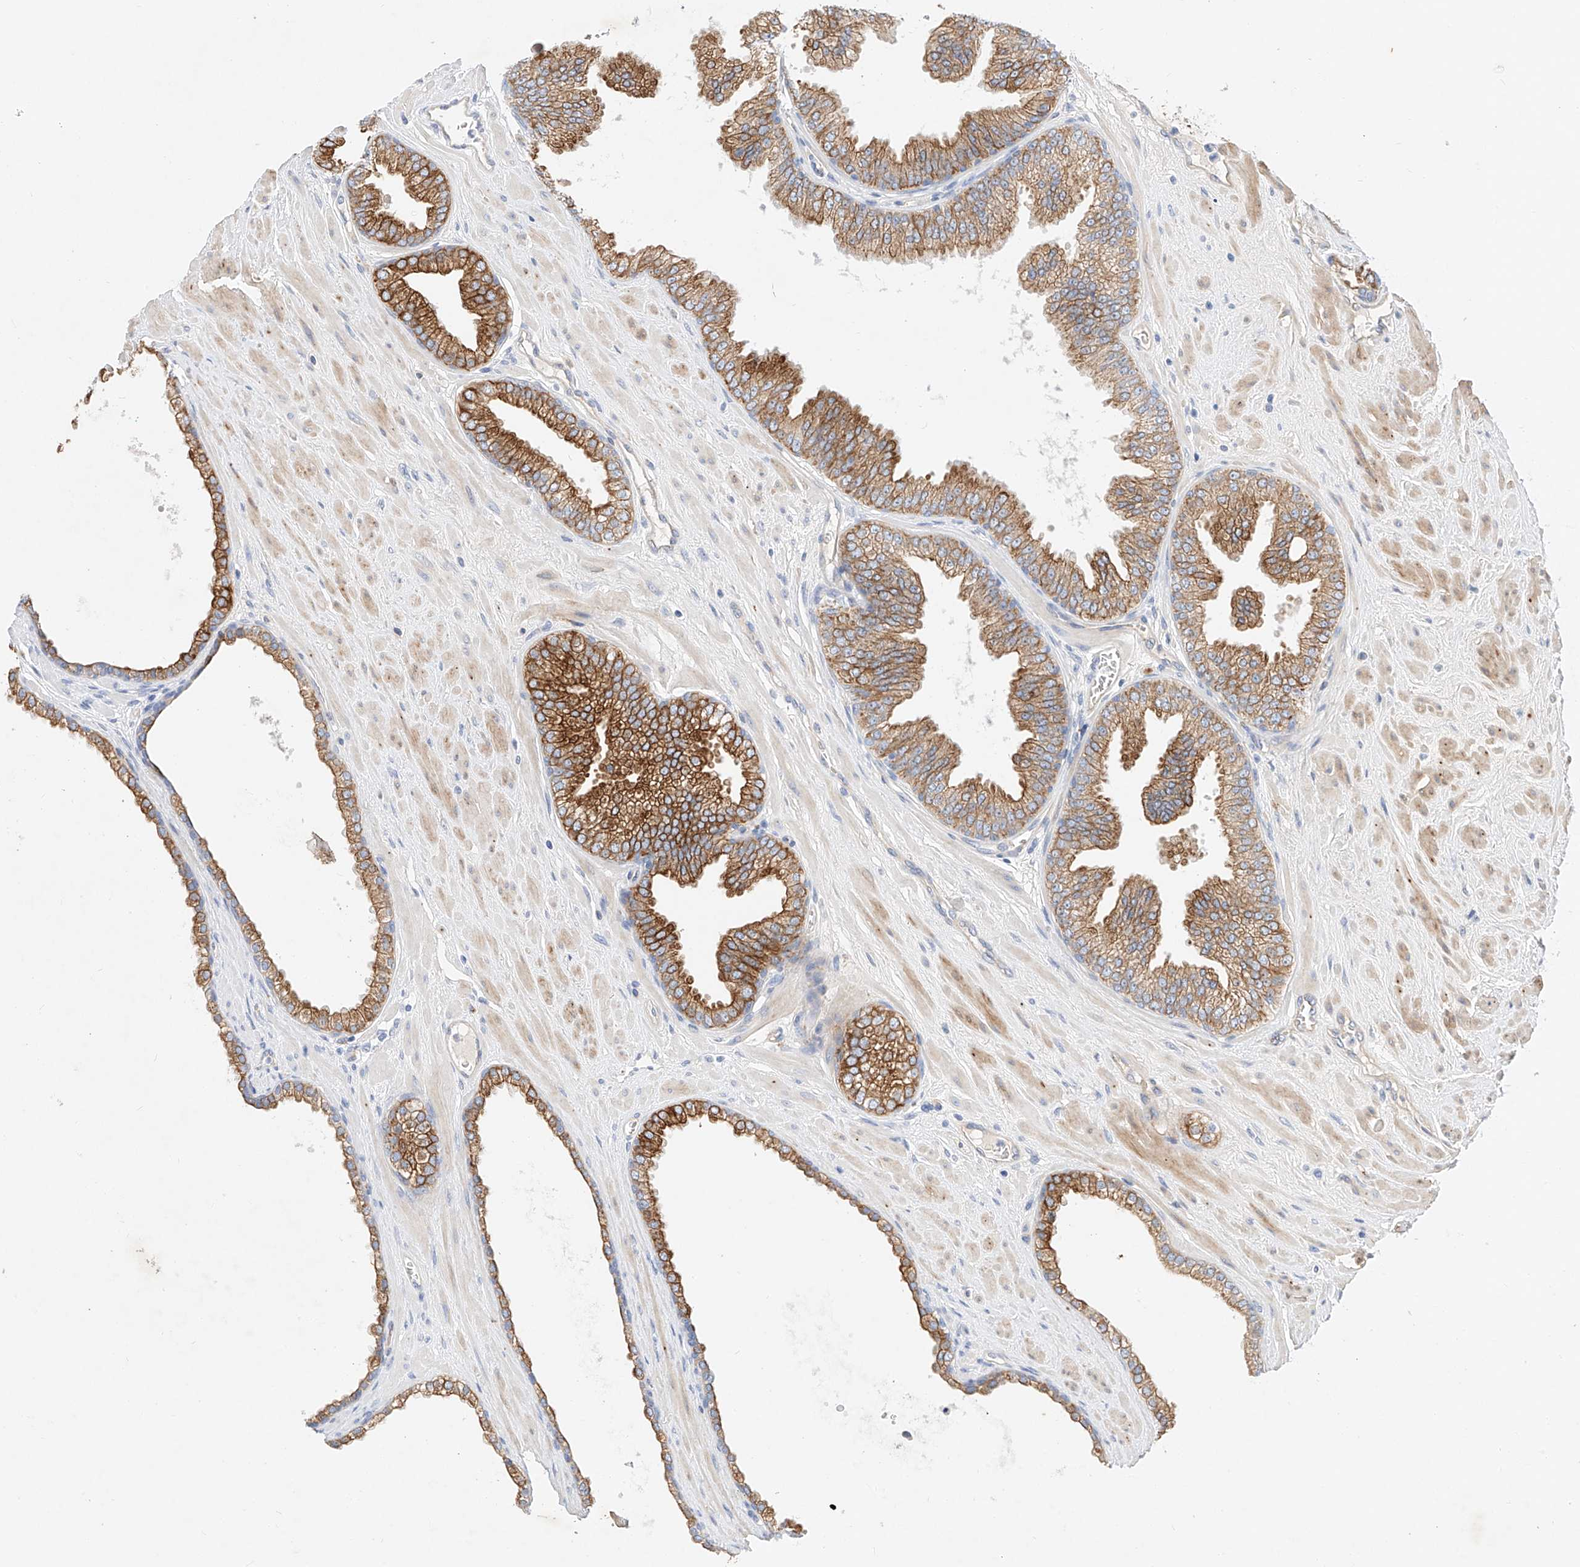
{"staining": {"intensity": "moderate", "quantity": ">75%", "location": "cytoplasmic/membranous"}, "tissue": "prostate cancer", "cell_type": "Tumor cells", "image_type": "cancer", "snomed": [{"axis": "morphology", "description": "Adenocarcinoma, Low grade"}, {"axis": "topography", "description": "Prostate"}], "caption": "A micrograph of human prostate low-grade adenocarcinoma stained for a protein demonstrates moderate cytoplasmic/membranous brown staining in tumor cells.", "gene": "SBSPON", "patient": {"sex": "male", "age": 62}}